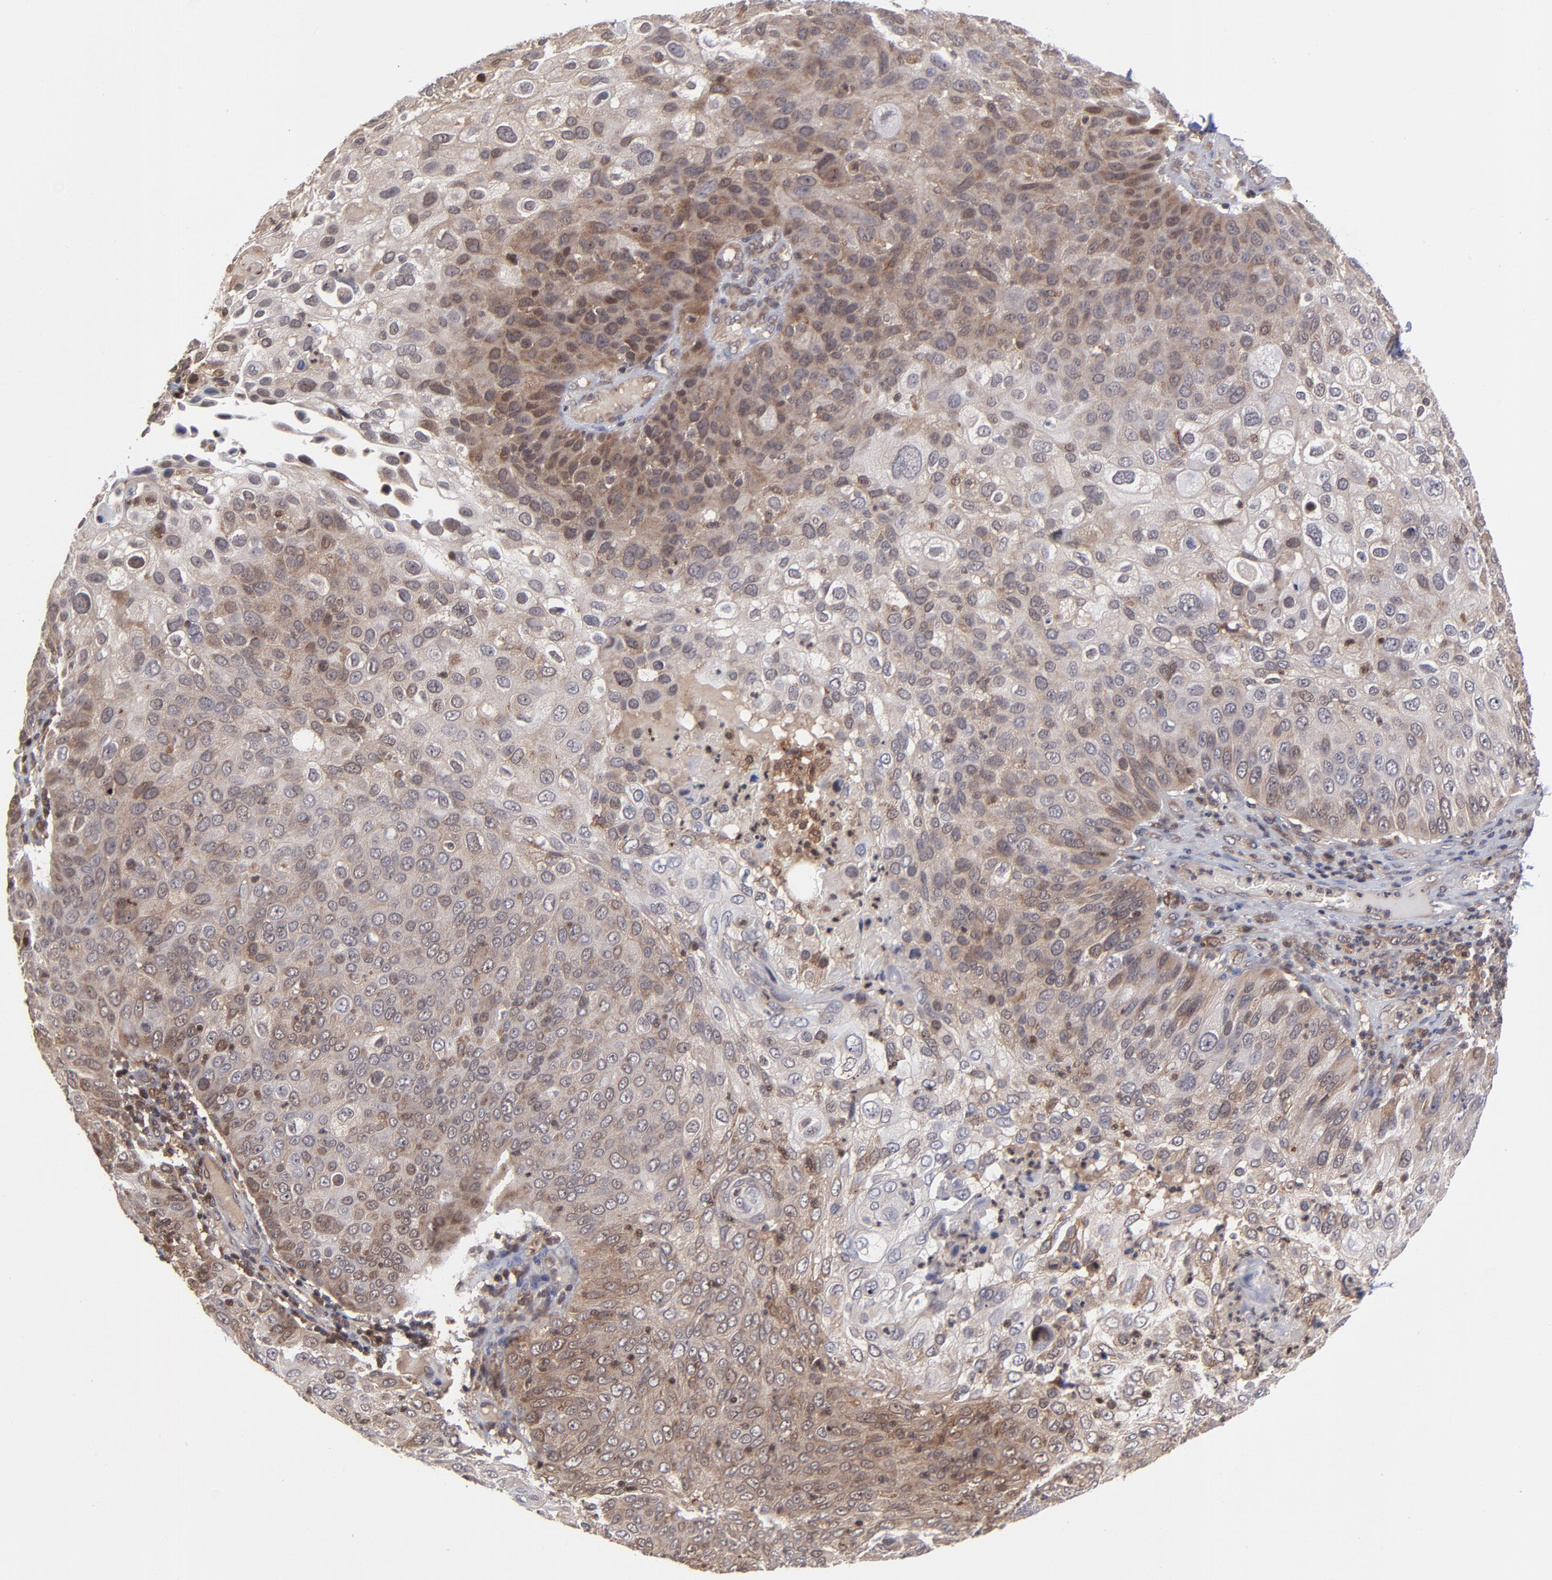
{"staining": {"intensity": "moderate", "quantity": ">75%", "location": "cytoplasmic/membranous"}, "tissue": "skin cancer", "cell_type": "Tumor cells", "image_type": "cancer", "snomed": [{"axis": "morphology", "description": "Squamous cell carcinoma, NOS"}, {"axis": "topography", "description": "Skin"}], "caption": "Skin squamous cell carcinoma tissue displays moderate cytoplasmic/membranous positivity in approximately >75% of tumor cells, visualized by immunohistochemistry. (IHC, brightfield microscopy, high magnification).", "gene": "UBE2L6", "patient": {"sex": "male", "age": 87}}